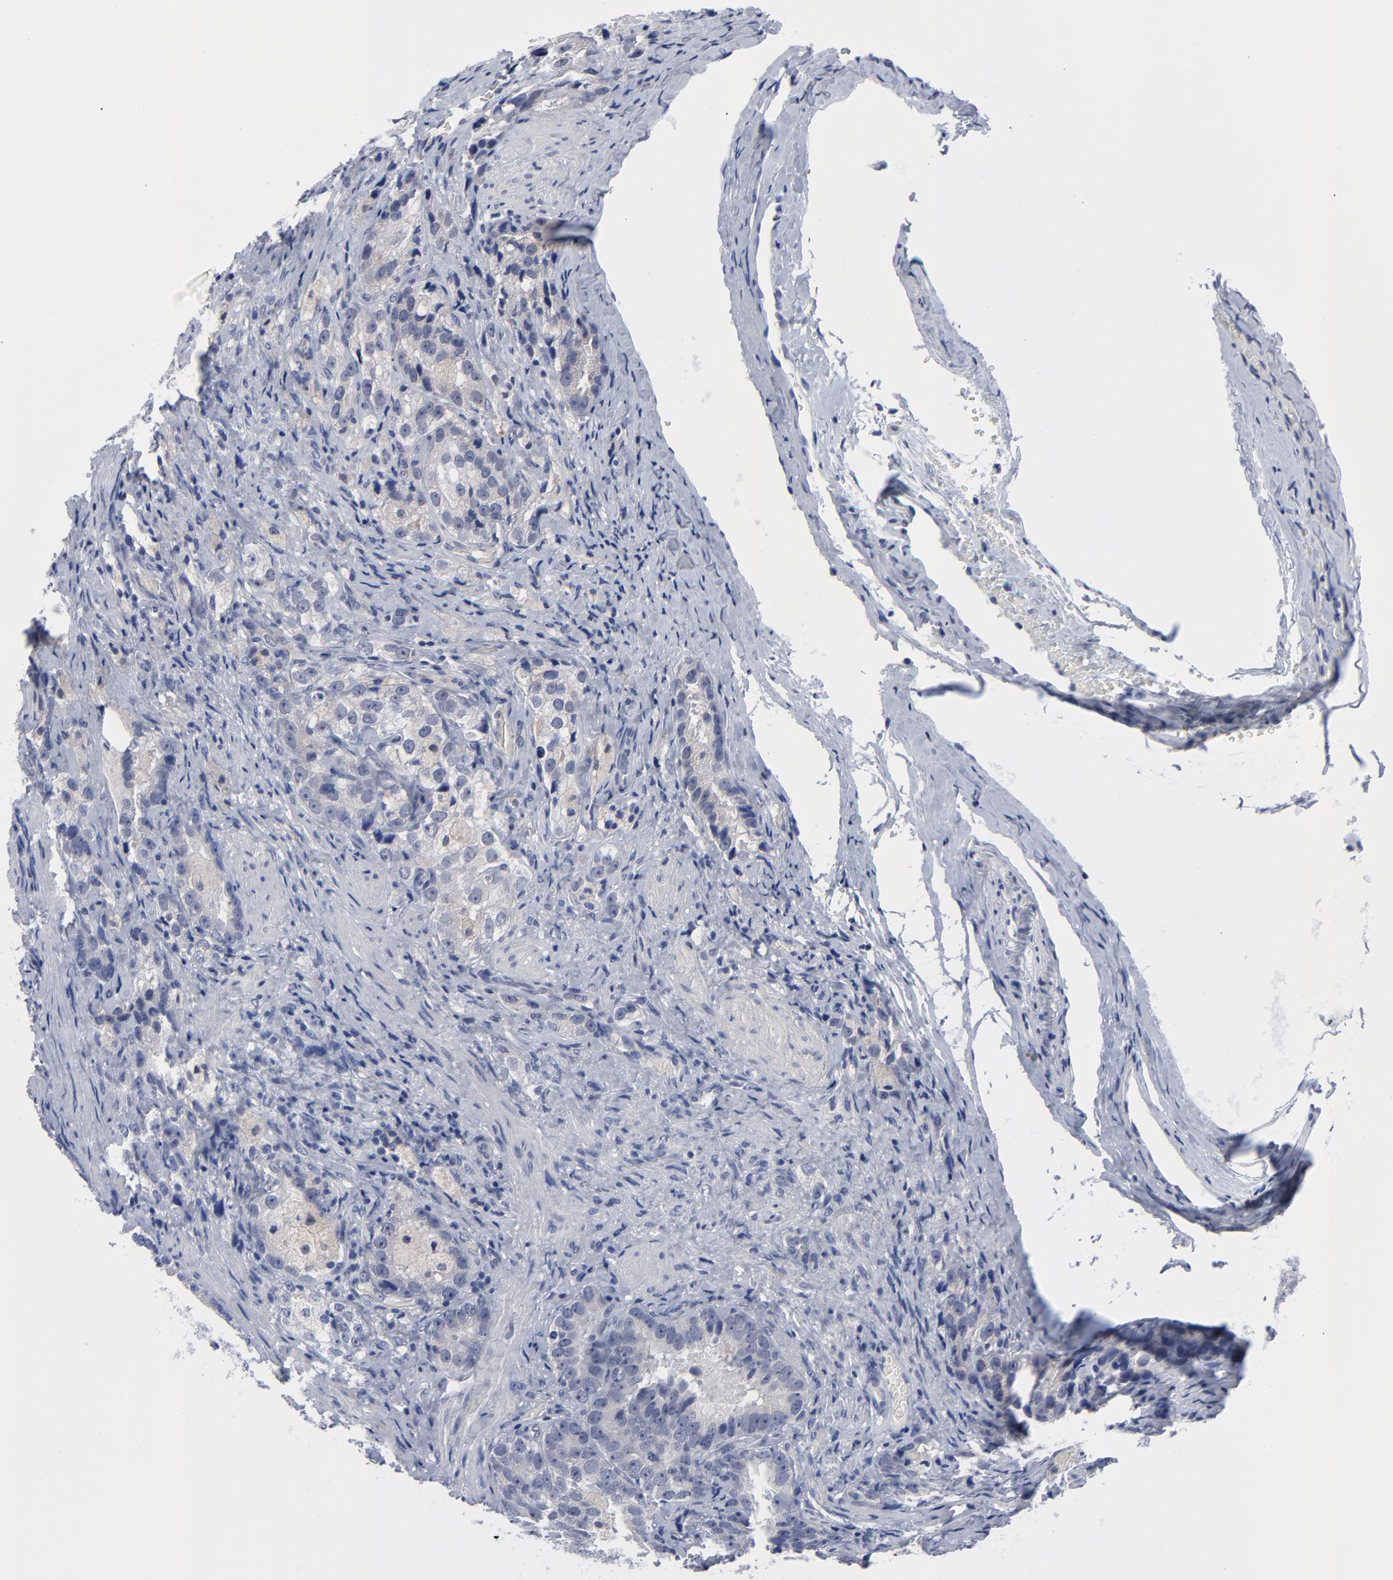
{"staining": {"intensity": "weak", "quantity": "<25%", "location": "cytoplasmic/membranous"}, "tissue": "prostate cancer", "cell_type": "Tumor cells", "image_type": "cancer", "snomed": [{"axis": "morphology", "description": "Adenocarcinoma, High grade"}, {"axis": "topography", "description": "Prostate"}], "caption": "This is an immunohistochemistry micrograph of human prostate adenocarcinoma (high-grade). There is no expression in tumor cells.", "gene": "CLEC4G", "patient": {"sex": "male", "age": 63}}